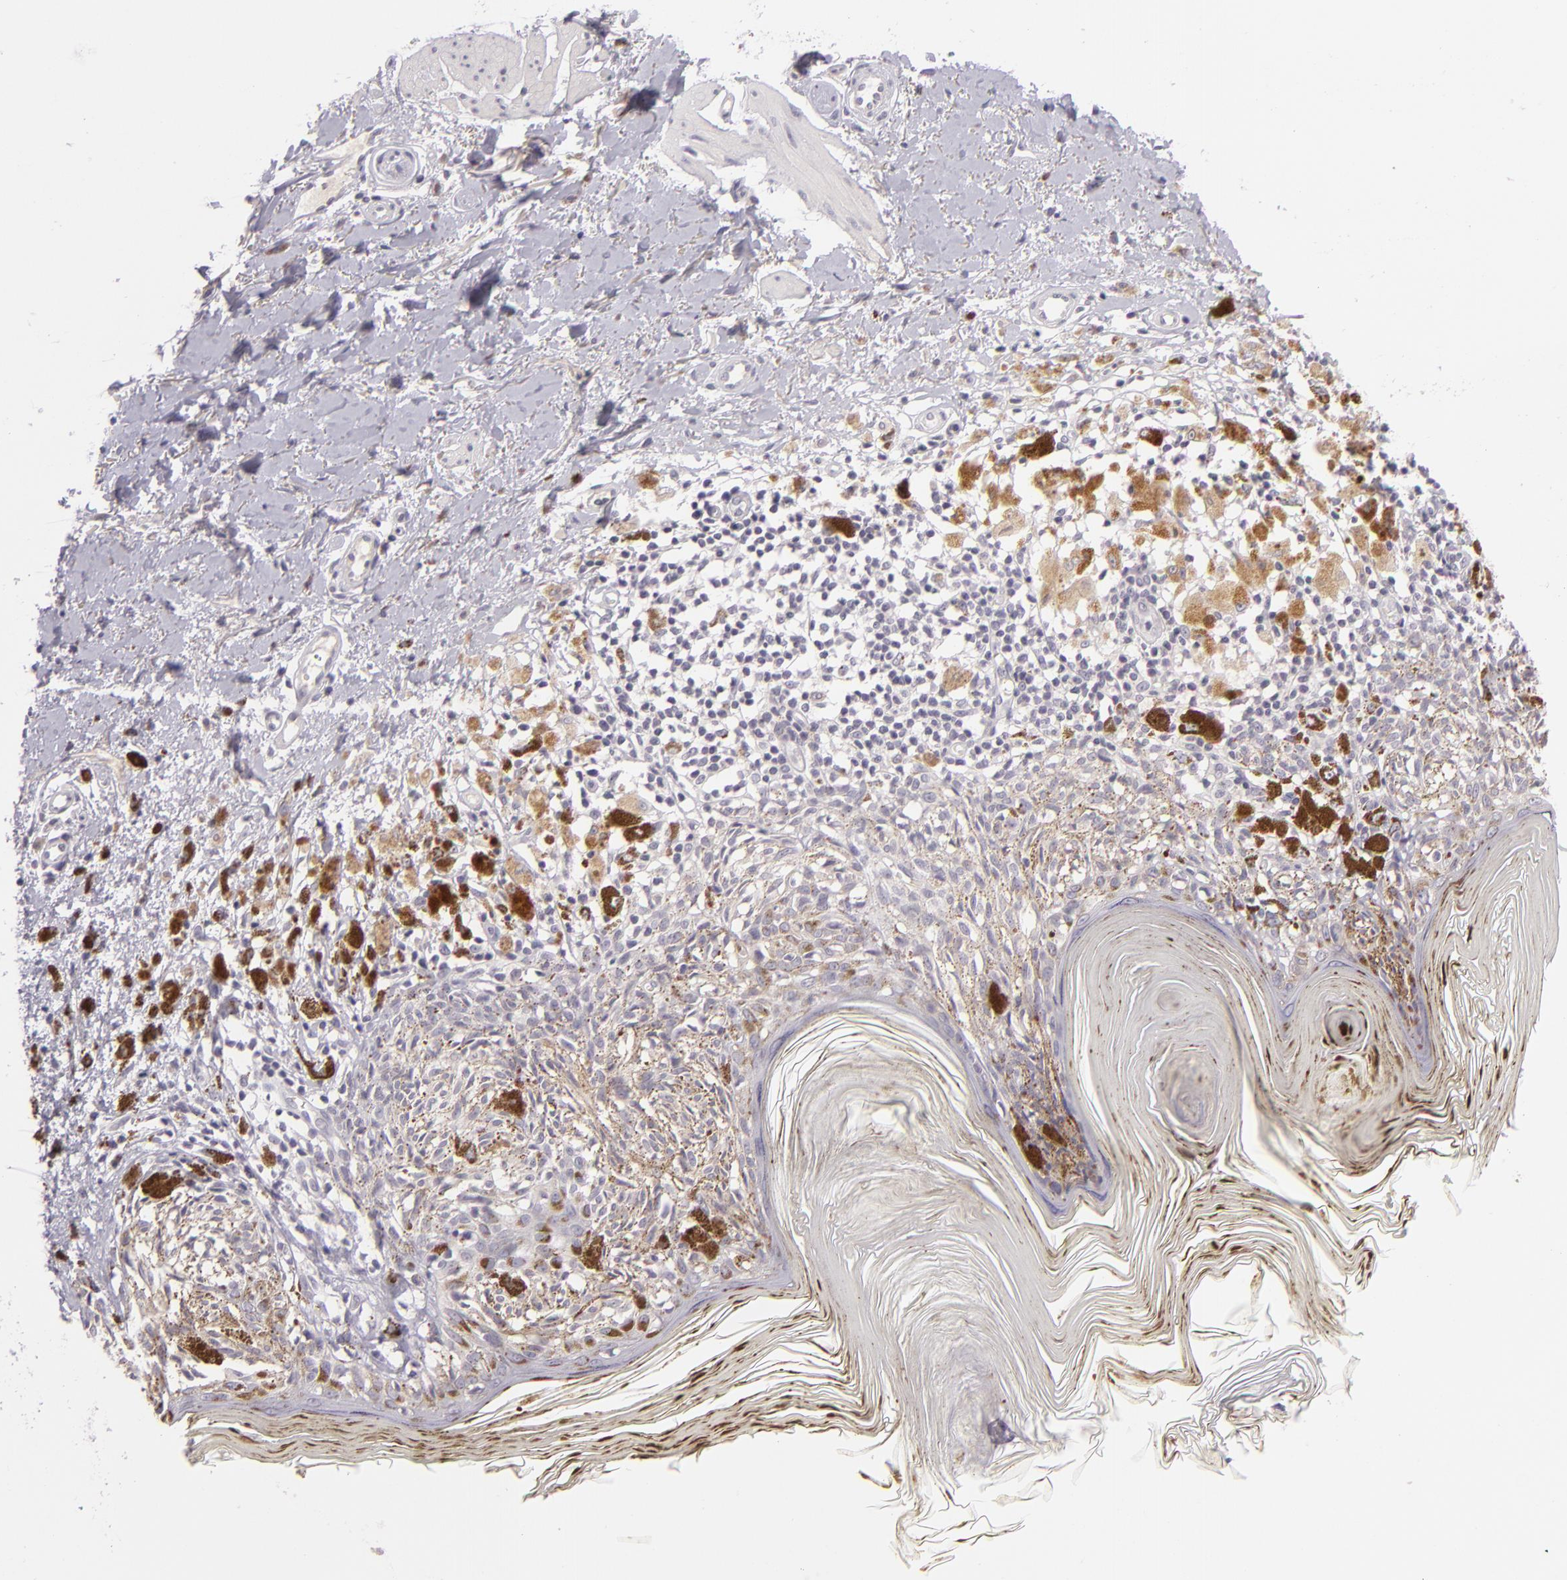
{"staining": {"intensity": "negative", "quantity": "none", "location": "none"}, "tissue": "melanoma", "cell_type": "Tumor cells", "image_type": "cancer", "snomed": [{"axis": "morphology", "description": "Malignant melanoma, NOS"}, {"axis": "topography", "description": "Skin"}], "caption": "Image shows no significant protein positivity in tumor cells of malignant melanoma. Nuclei are stained in blue.", "gene": "DAG1", "patient": {"sex": "male", "age": 88}}